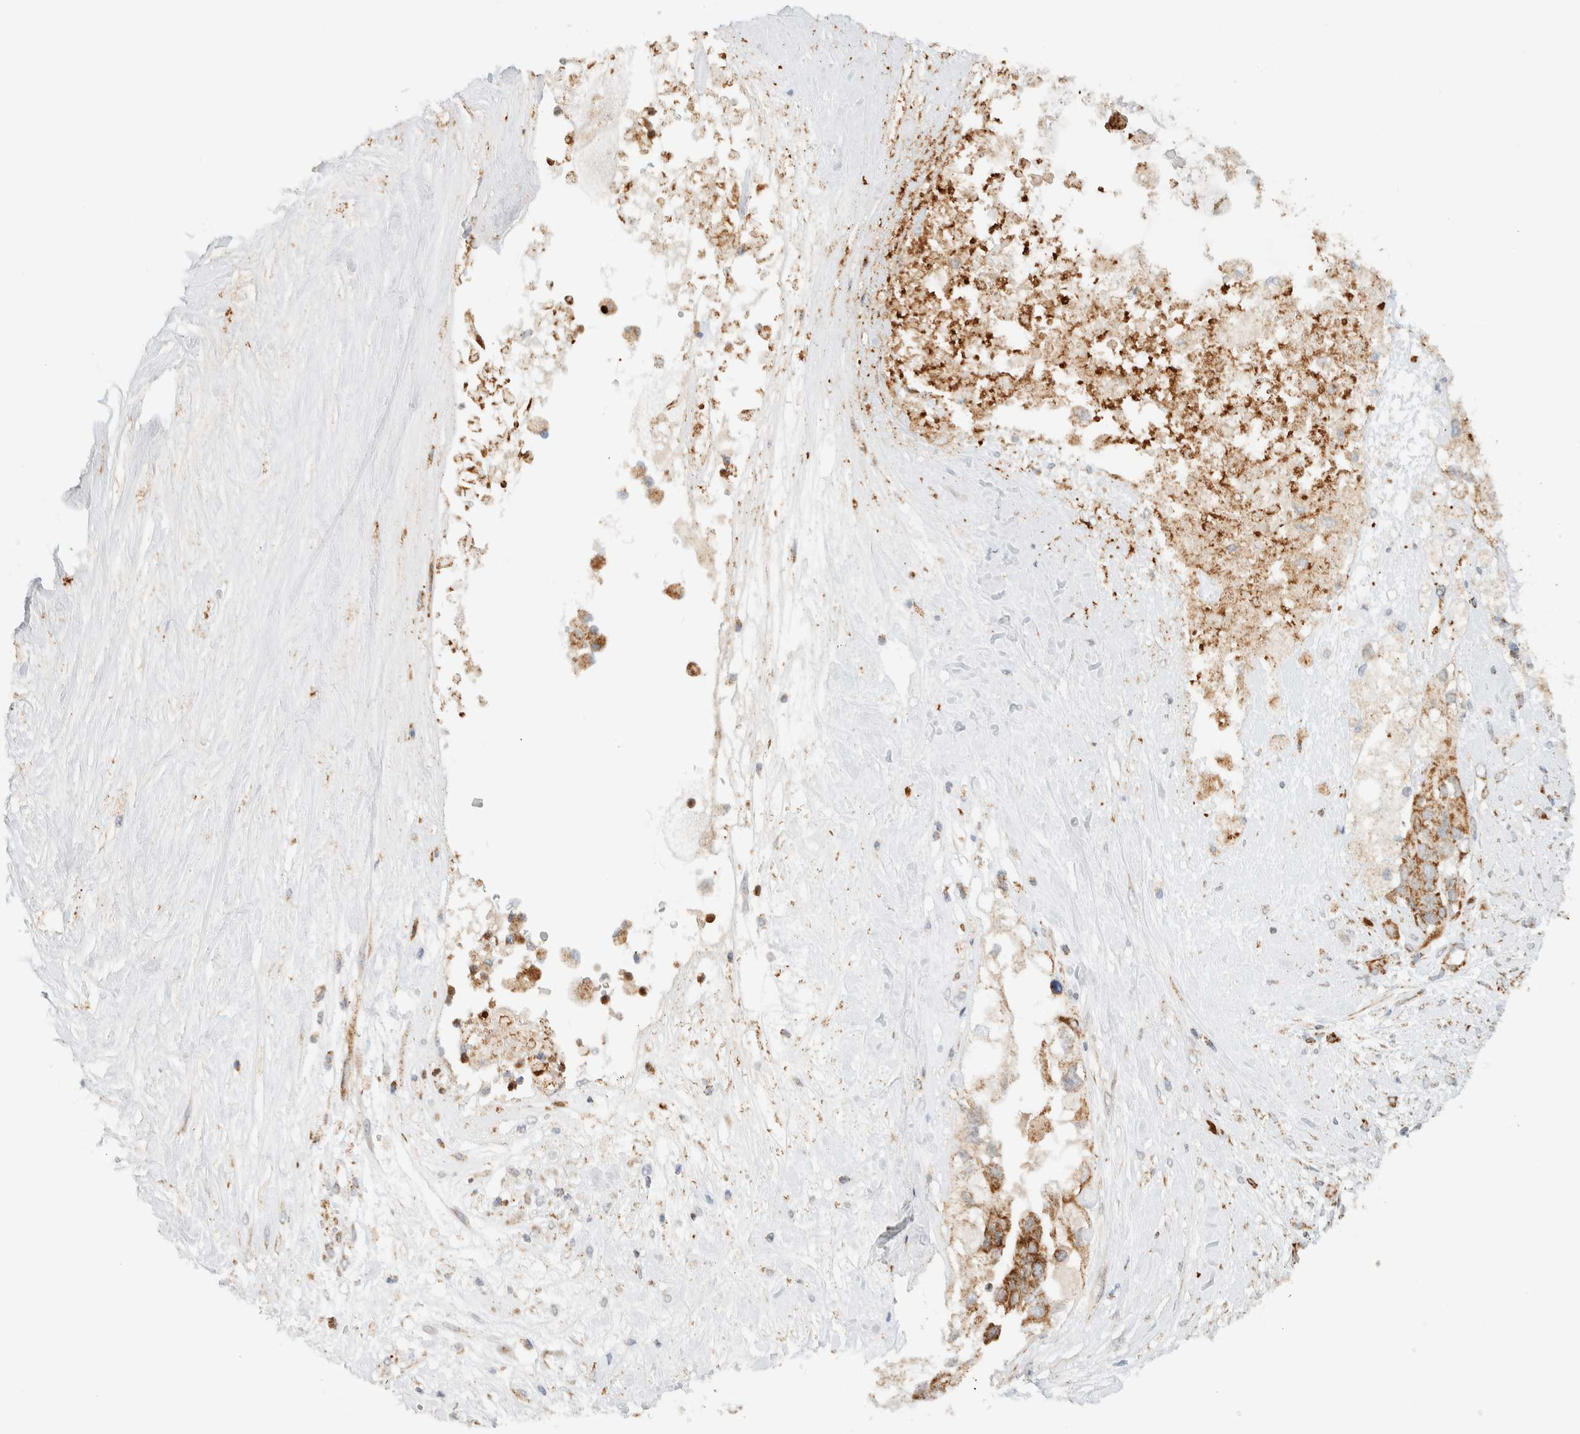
{"staining": {"intensity": "moderate", "quantity": ">75%", "location": "cytoplasmic/membranous"}, "tissue": "pancreatic cancer", "cell_type": "Tumor cells", "image_type": "cancer", "snomed": [{"axis": "morphology", "description": "Adenocarcinoma, NOS"}, {"axis": "topography", "description": "Pancreas"}], "caption": "Pancreatic adenocarcinoma was stained to show a protein in brown. There is medium levels of moderate cytoplasmic/membranous positivity in approximately >75% of tumor cells.", "gene": "KIFAP3", "patient": {"sex": "female", "age": 56}}